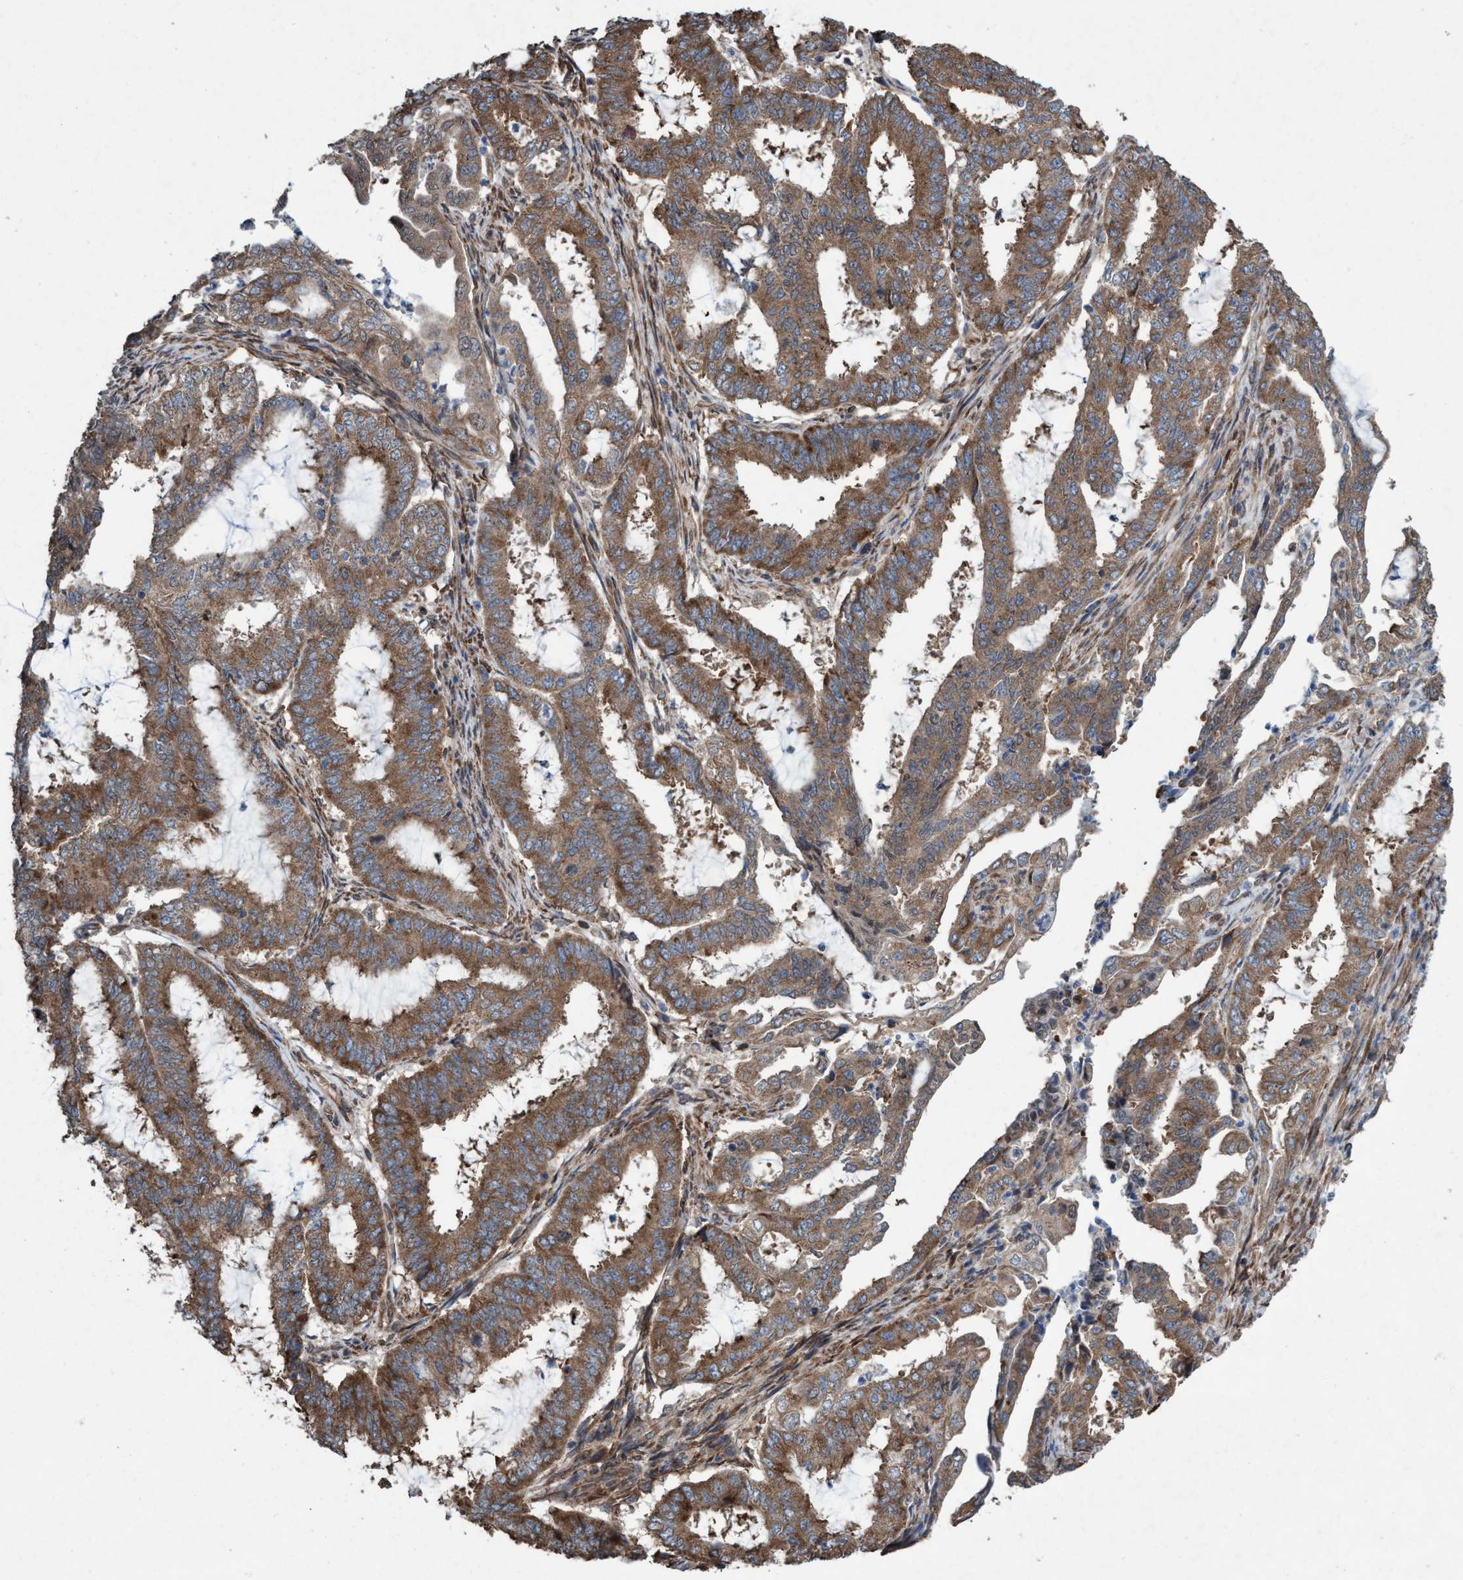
{"staining": {"intensity": "moderate", "quantity": ">75%", "location": "cytoplasmic/membranous"}, "tissue": "endometrial cancer", "cell_type": "Tumor cells", "image_type": "cancer", "snomed": [{"axis": "morphology", "description": "Adenocarcinoma, NOS"}, {"axis": "topography", "description": "Endometrium"}], "caption": "Brown immunohistochemical staining in human endometrial cancer (adenocarcinoma) shows moderate cytoplasmic/membranous staining in about >75% of tumor cells.", "gene": "METAP2", "patient": {"sex": "female", "age": 51}}